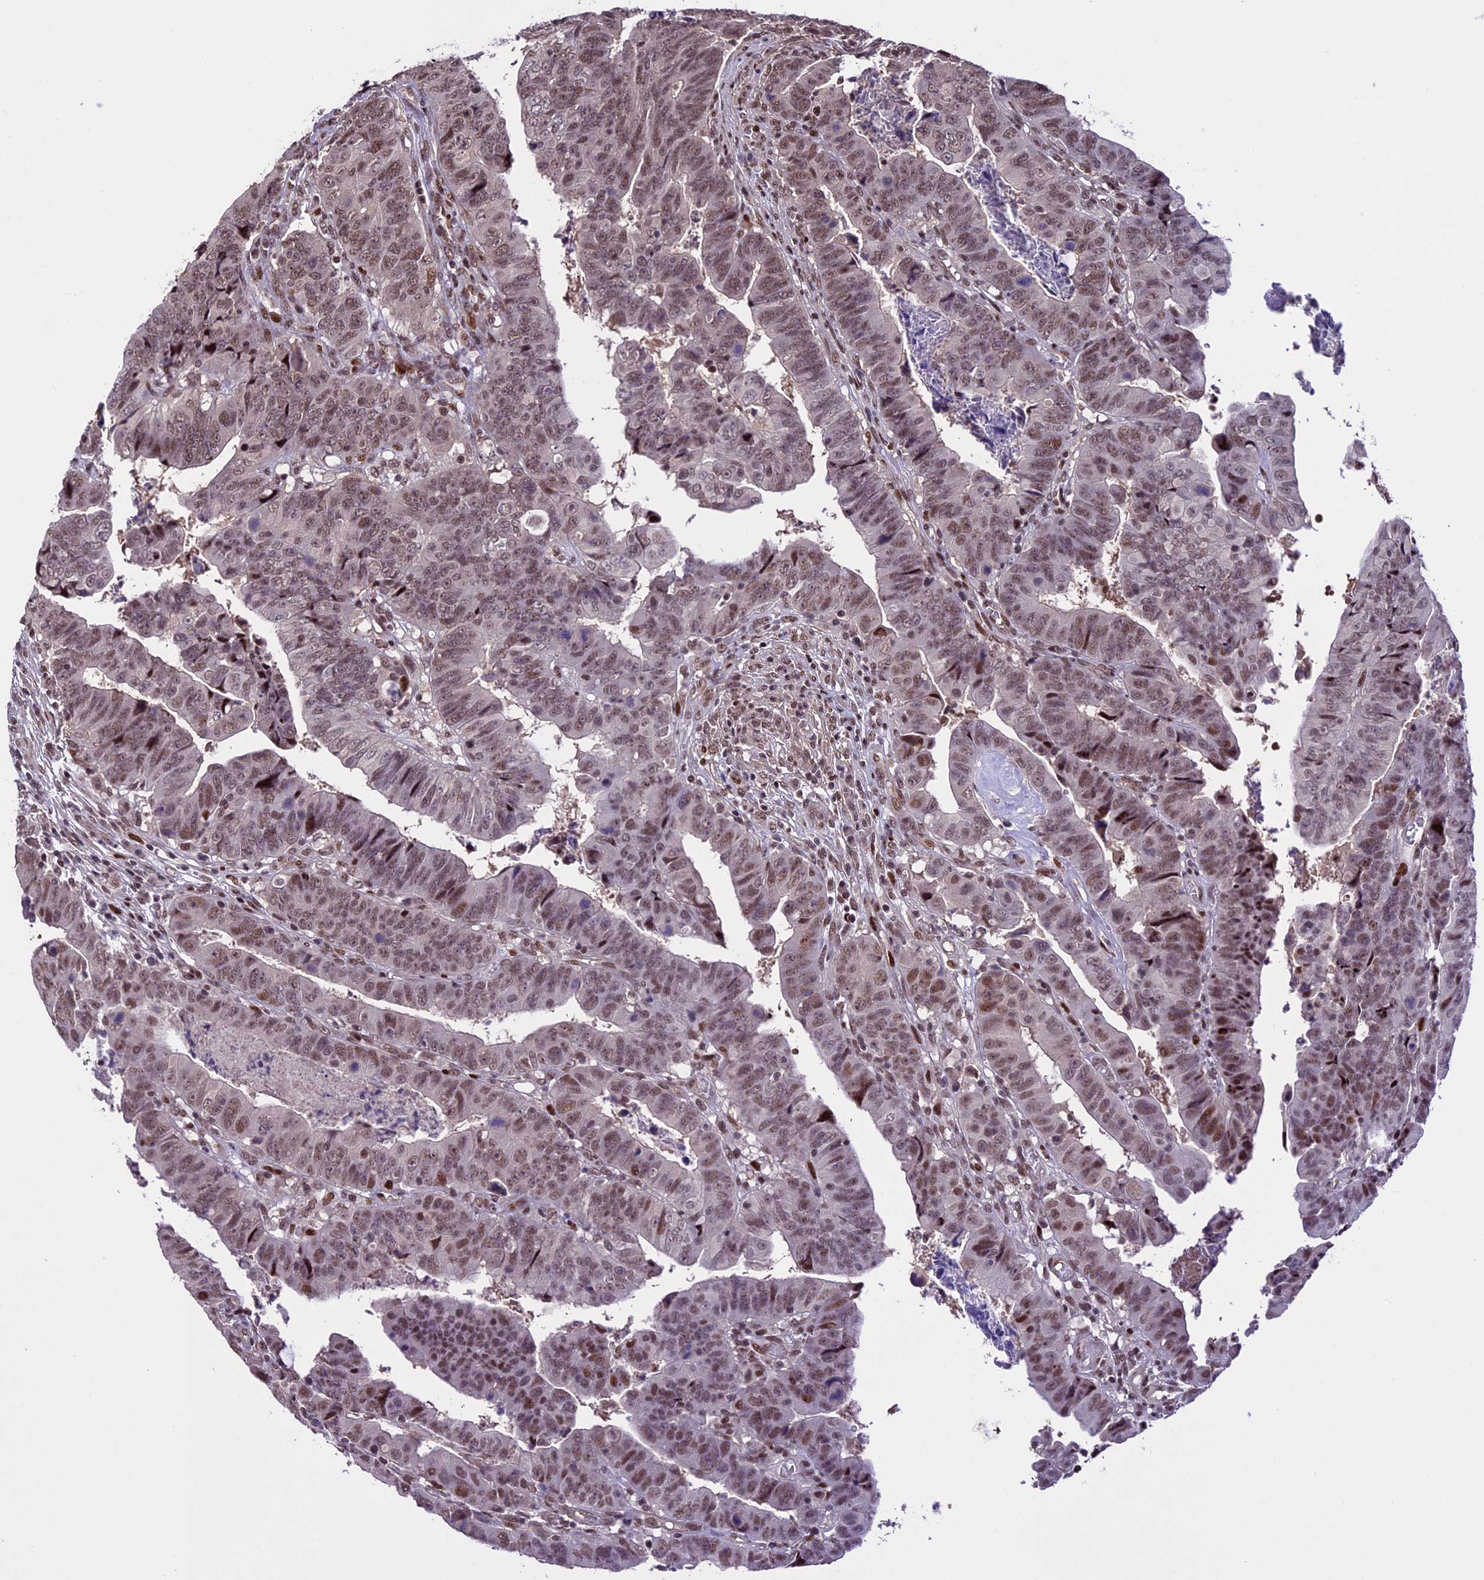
{"staining": {"intensity": "moderate", "quantity": ">75%", "location": "nuclear"}, "tissue": "colorectal cancer", "cell_type": "Tumor cells", "image_type": "cancer", "snomed": [{"axis": "morphology", "description": "Normal tissue, NOS"}, {"axis": "morphology", "description": "Adenocarcinoma, NOS"}, {"axis": "topography", "description": "Rectum"}], "caption": "Immunohistochemical staining of colorectal cancer (adenocarcinoma) displays medium levels of moderate nuclear staining in about >75% of tumor cells.", "gene": "TCP11L2", "patient": {"sex": "female", "age": 65}}